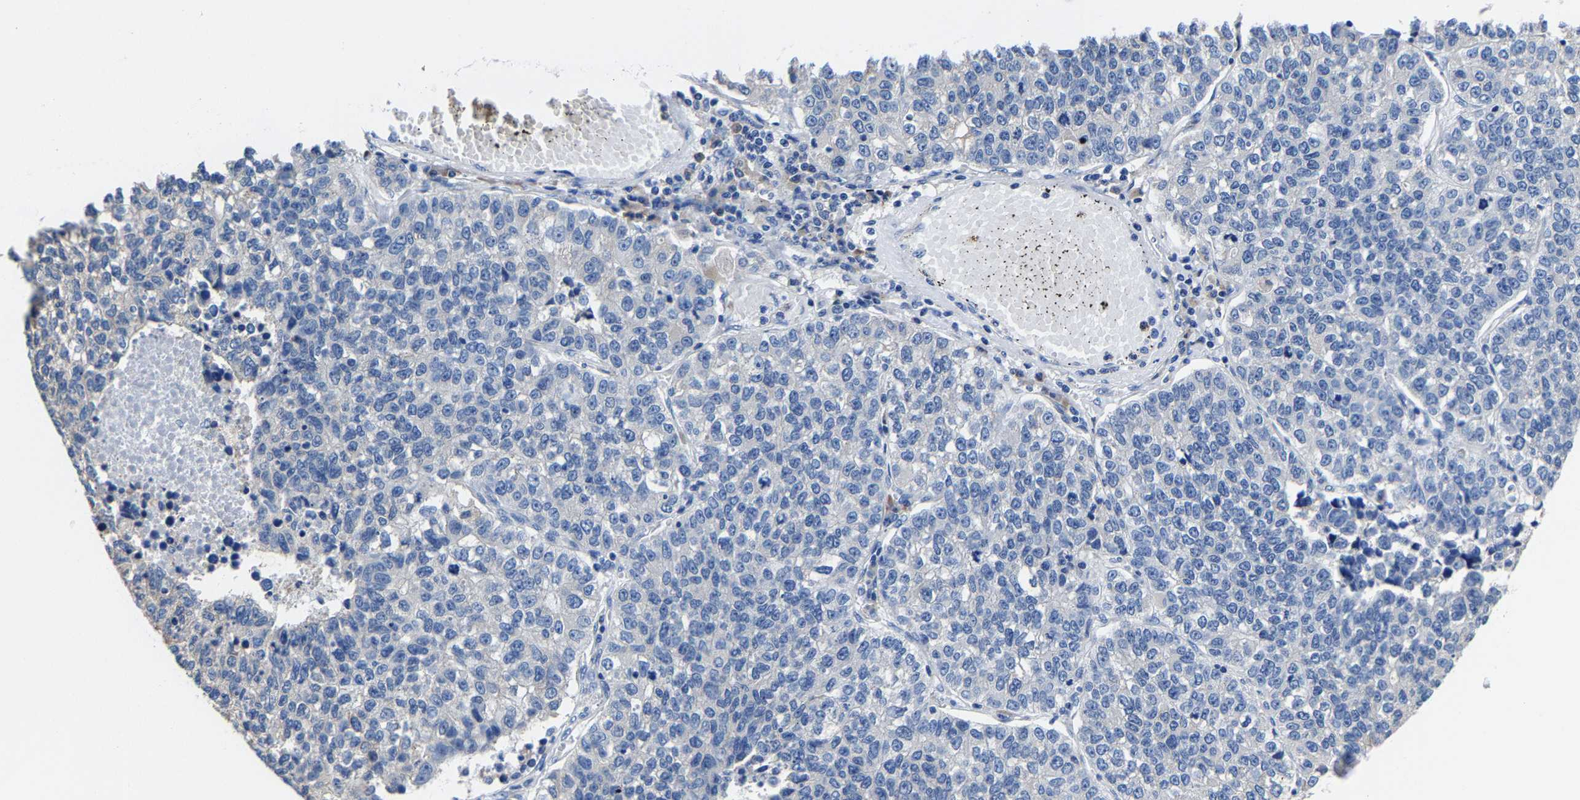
{"staining": {"intensity": "negative", "quantity": "none", "location": "none"}, "tissue": "lung cancer", "cell_type": "Tumor cells", "image_type": "cancer", "snomed": [{"axis": "morphology", "description": "Adenocarcinoma, NOS"}, {"axis": "topography", "description": "Lung"}], "caption": "There is no significant staining in tumor cells of lung cancer.", "gene": "SRPK2", "patient": {"sex": "male", "age": 49}}